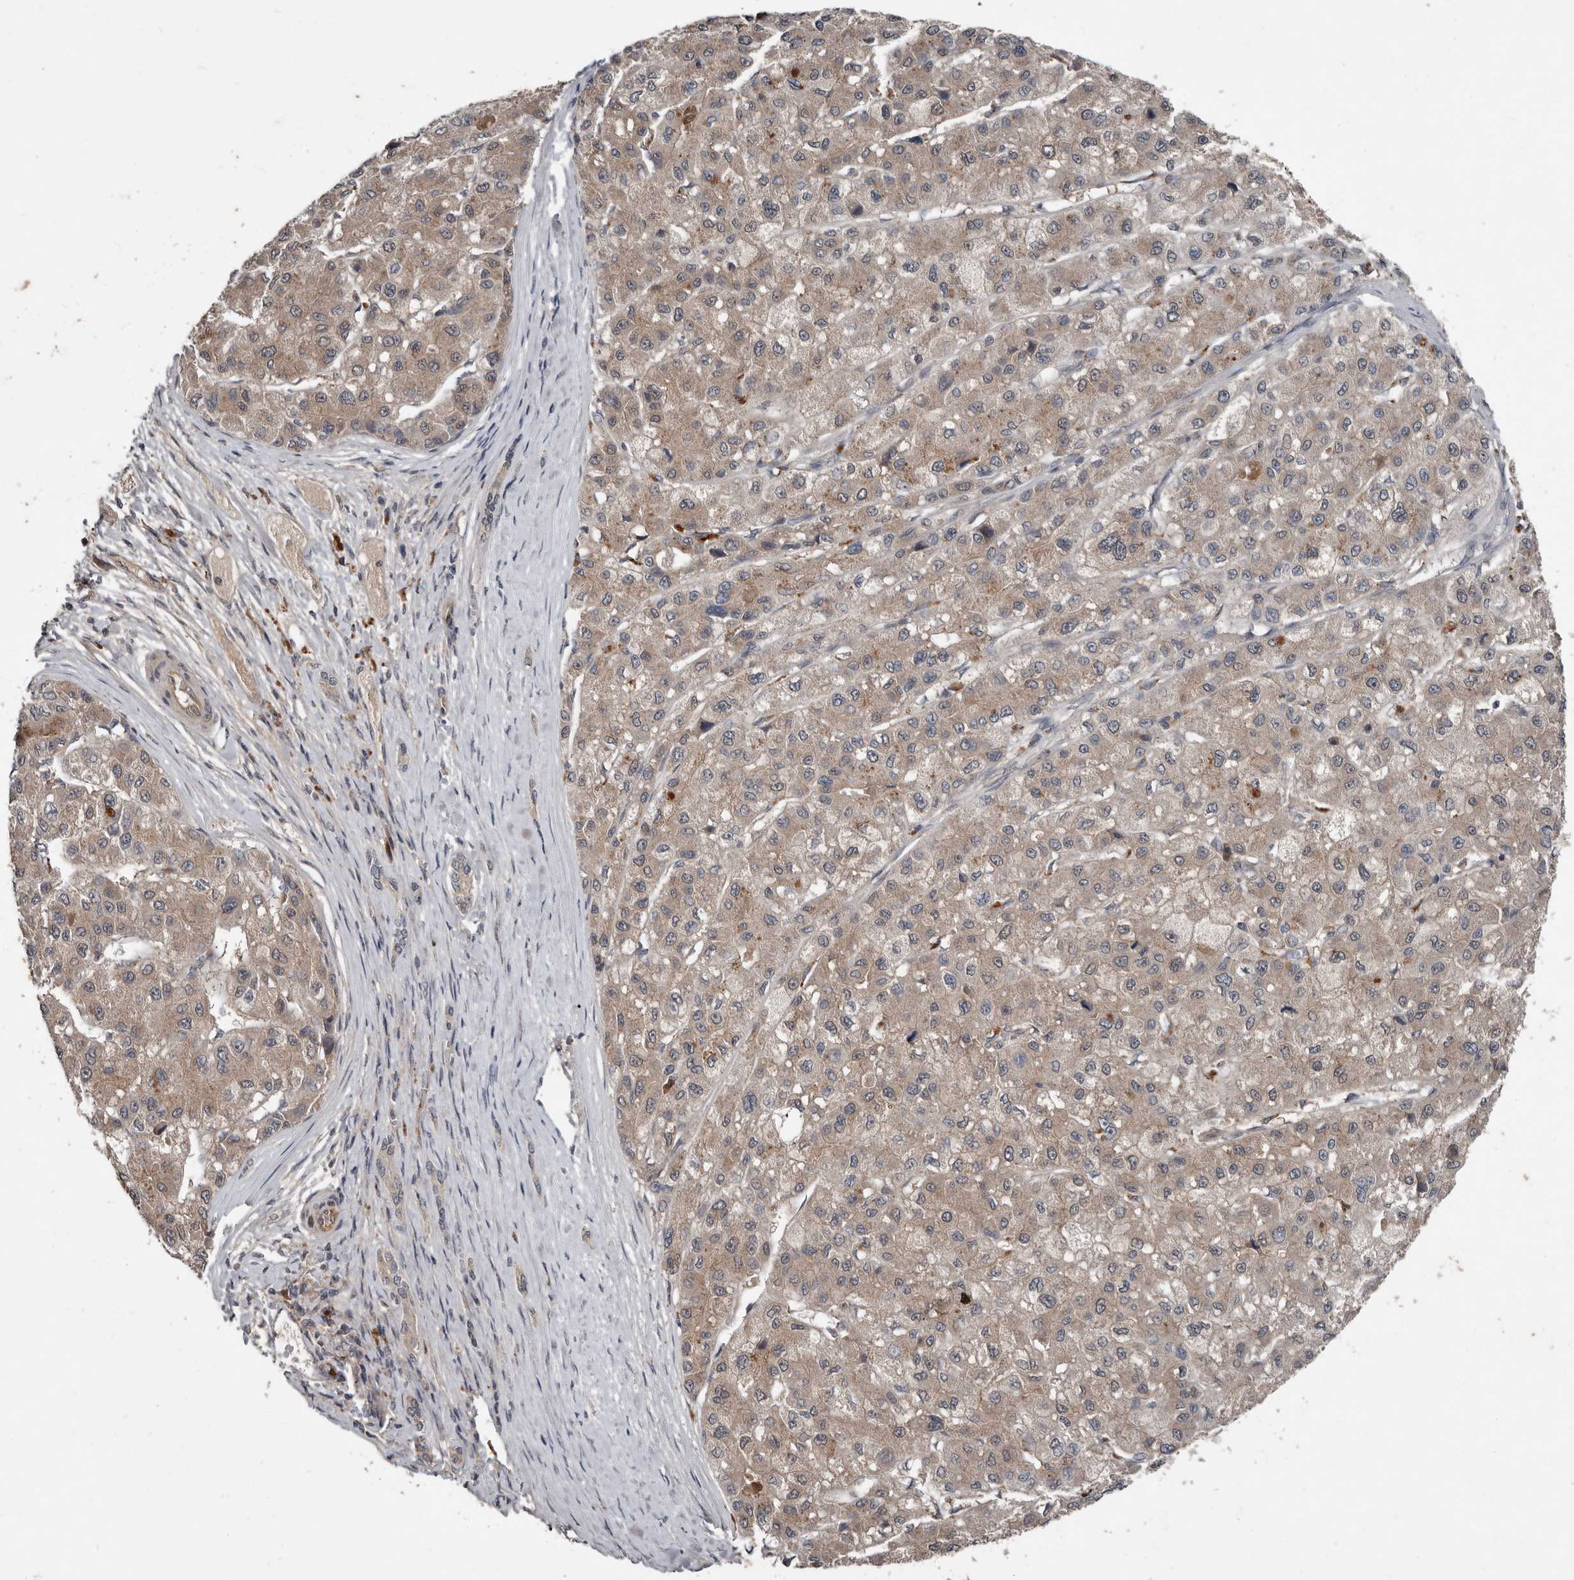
{"staining": {"intensity": "weak", "quantity": "25%-75%", "location": "cytoplasmic/membranous"}, "tissue": "liver cancer", "cell_type": "Tumor cells", "image_type": "cancer", "snomed": [{"axis": "morphology", "description": "Carcinoma, Hepatocellular, NOS"}, {"axis": "topography", "description": "Liver"}], "caption": "Weak cytoplasmic/membranous expression for a protein is identified in about 25%-75% of tumor cells of hepatocellular carcinoma (liver) using immunohistochemistry.", "gene": "DNAJB4", "patient": {"sex": "male", "age": 80}}